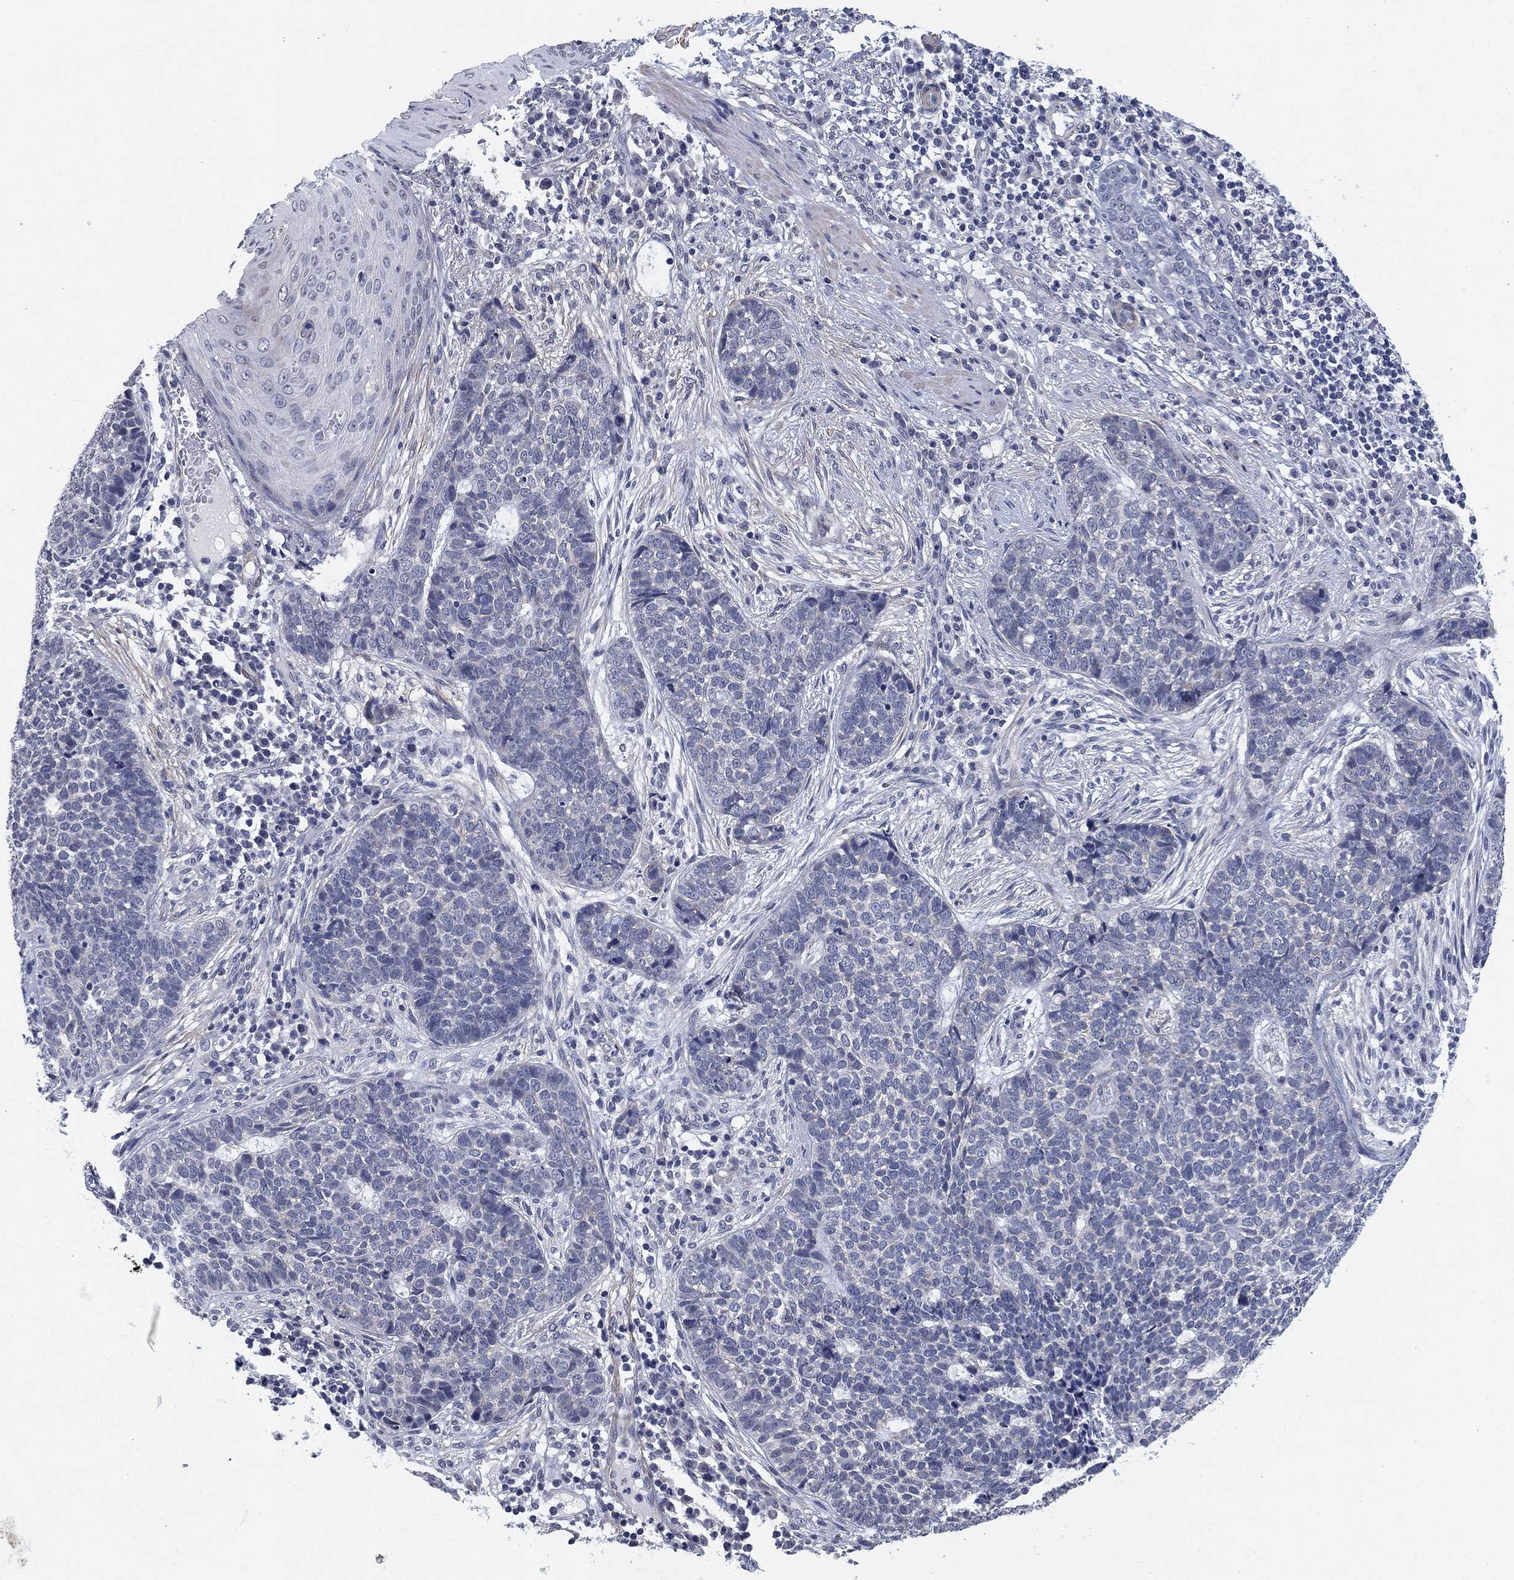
{"staining": {"intensity": "negative", "quantity": "none", "location": "none"}, "tissue": "skin cancer", "cell_type": "Tumor cells", "image_type": "cancer", "snomed": [{"axis": "morphology", "description": "Basal cell carcinoma"}, {"axis": "topography", "description": "Skin"}], "caption": "An immunohistochemistry (IHC) micrograph of skin cancer is shown. There is no staining in tumor cells of skin cancer.", "gene": "OTUB2", "patient": {"sex": "female", "age": 69}}